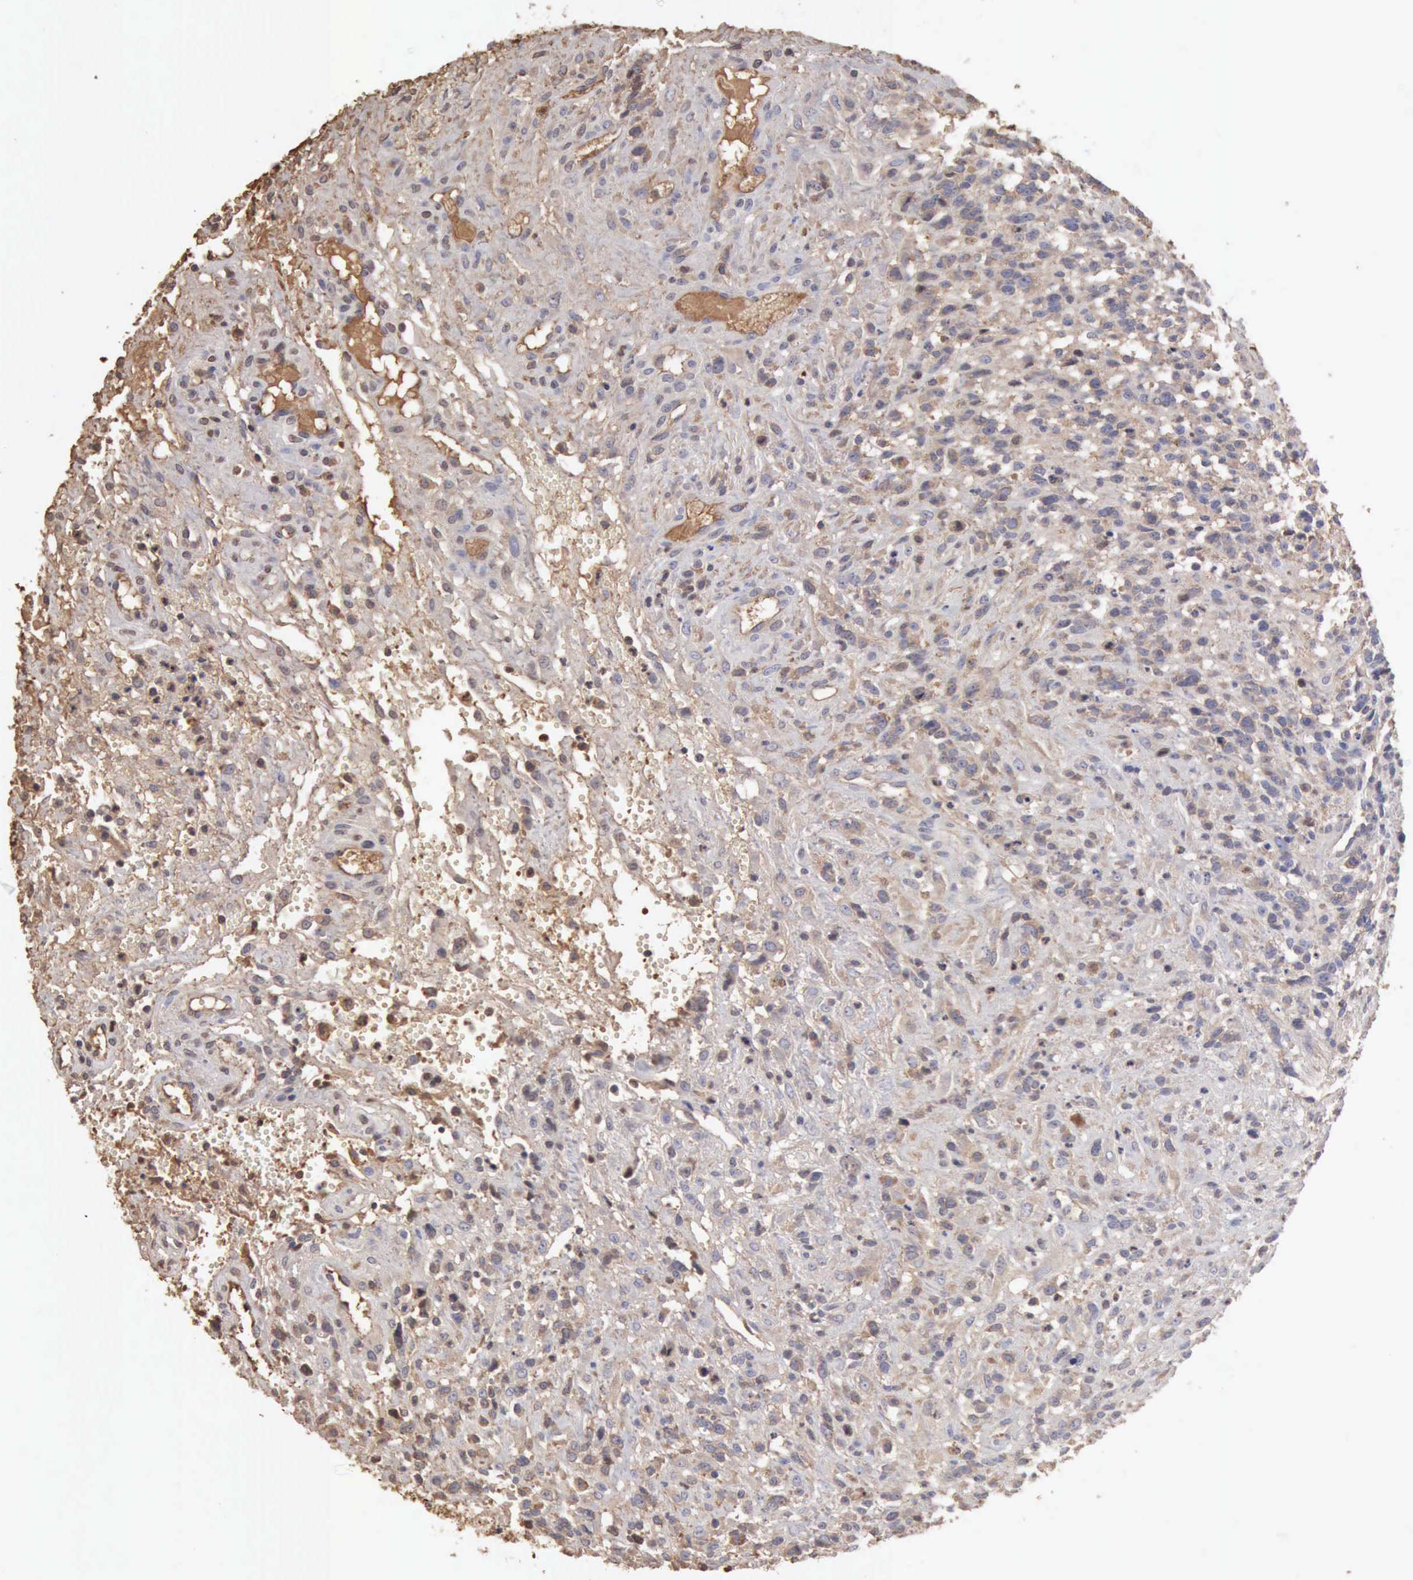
{"staining": {"intensity": "weak", "quantity": "25%-75%", "location": "nuclear"}, "tissue": "glioma", "cell_type": "Tumor cells", "image_type": "cancer", "snomed": [{"axis": "morphology", "description": "Glioma, malignant, High grade"}, {"axis": "topography", "description": "Brain"}], "caption": "IHC image of neoplastic tissue: glioma stained using immunohistochemistry (IHC) shows low levels of weak protein expression localized specifically in the nuclear of tumor cells, appearing as a nuclear brown color.", "gene": "SERPINA1", "patient": {"sex": "male", "age": 66}}